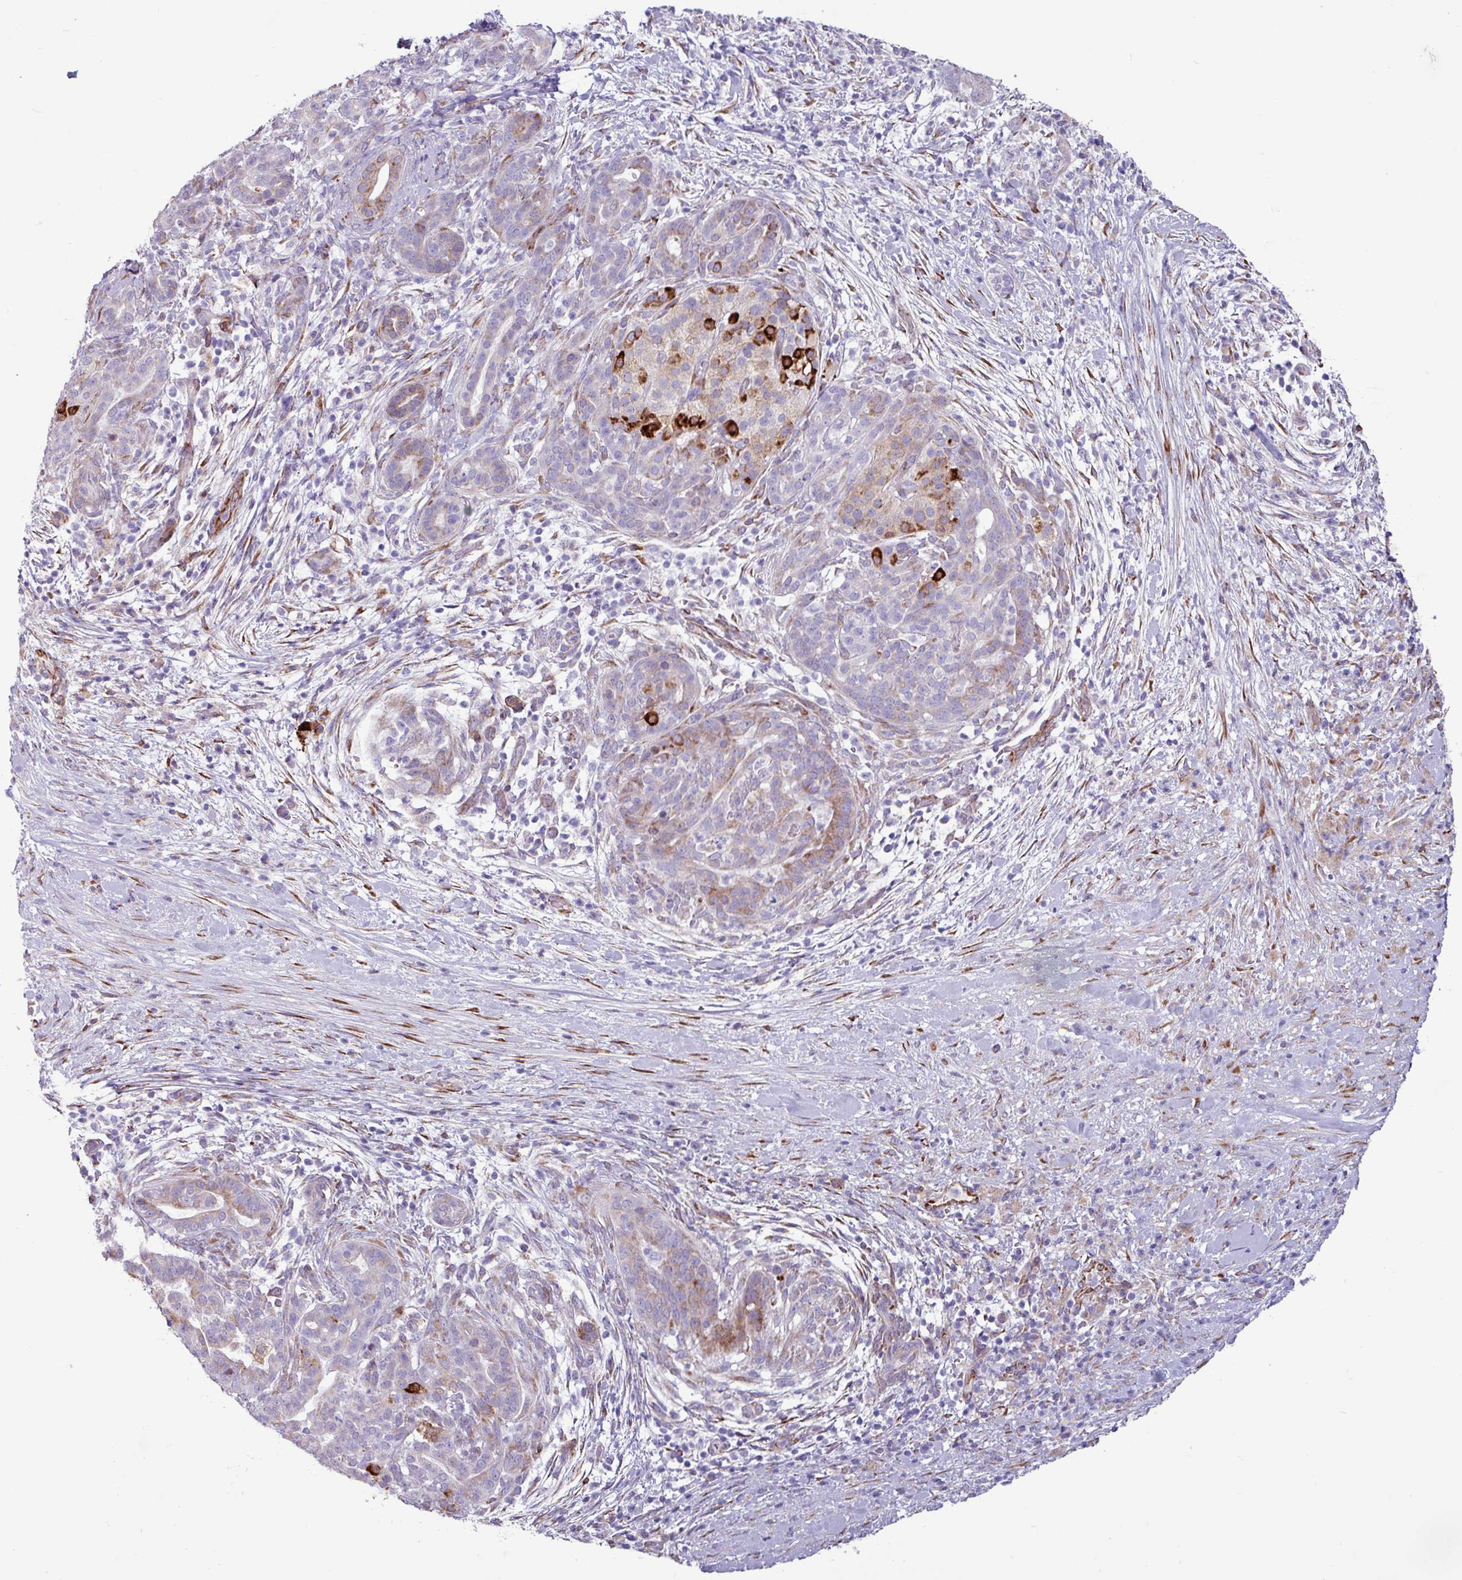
{"staining": {"intensity": "strong", "quantity": "<25%", "location": "cytoplasmic/membranous"}, "tissue": "pancreatic cancer", "cell_type": "Tumor cells", "image_type": "cancer", "snomed": [{"axis": "morphology", "description": "Adenocarcinoma, NOS"}, {"axis": "topography", "description": "Pancreas"}], "caption": "DAB immunohistochemical staining of pancreatic cancer shows strong cytoplasmic/membranous protein positivity in about <25% of tumor cells.", "gene": "PPP1R35", "patient": {"sex": "male", "age": 44}}